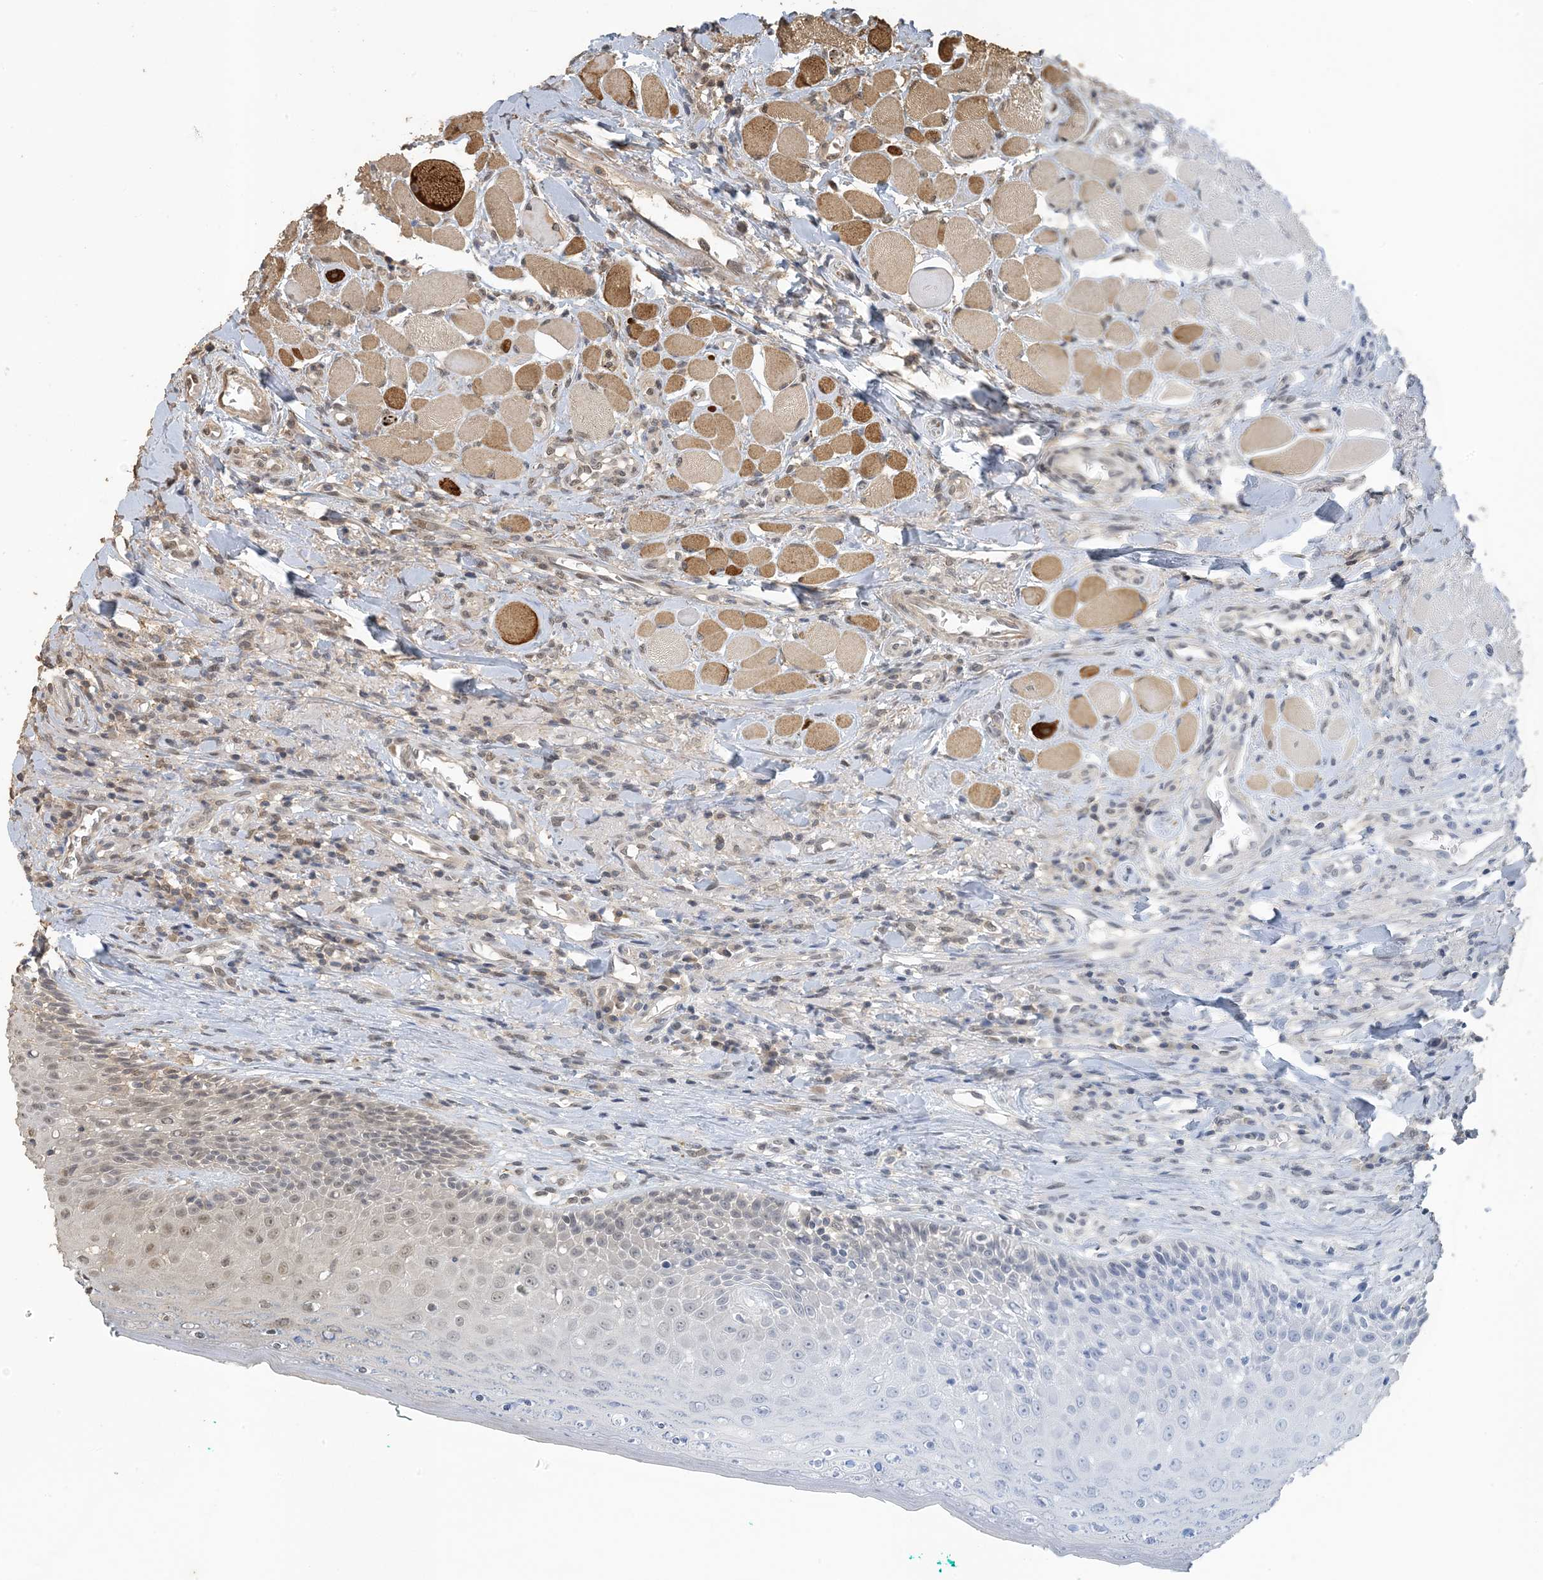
{"staining": {"intensity": "weak", "quantity": "<25%", "location": "nuclear"}, "tissue": "oral mucosa", "cell_type": "Squamous epithelial cells", "image_type": "normal", "snomed": [{"axis": "morphology", "description": "Normal tissue, NOS"}, {"axis": "topography", "description": "Oral tissue"}], "caption": "Squamous epithelial cells show no significant positivity in benign oral mucosa. The staining was performed using DAB (3,3'-diaminobenzidine) to visualize the protein expression in brown, while the nuclei were stained in blue with hematoxylin (Magnification: 20x).", "gene": "ZC3H12A", "patient": {"sex": "female", "age": 70}}